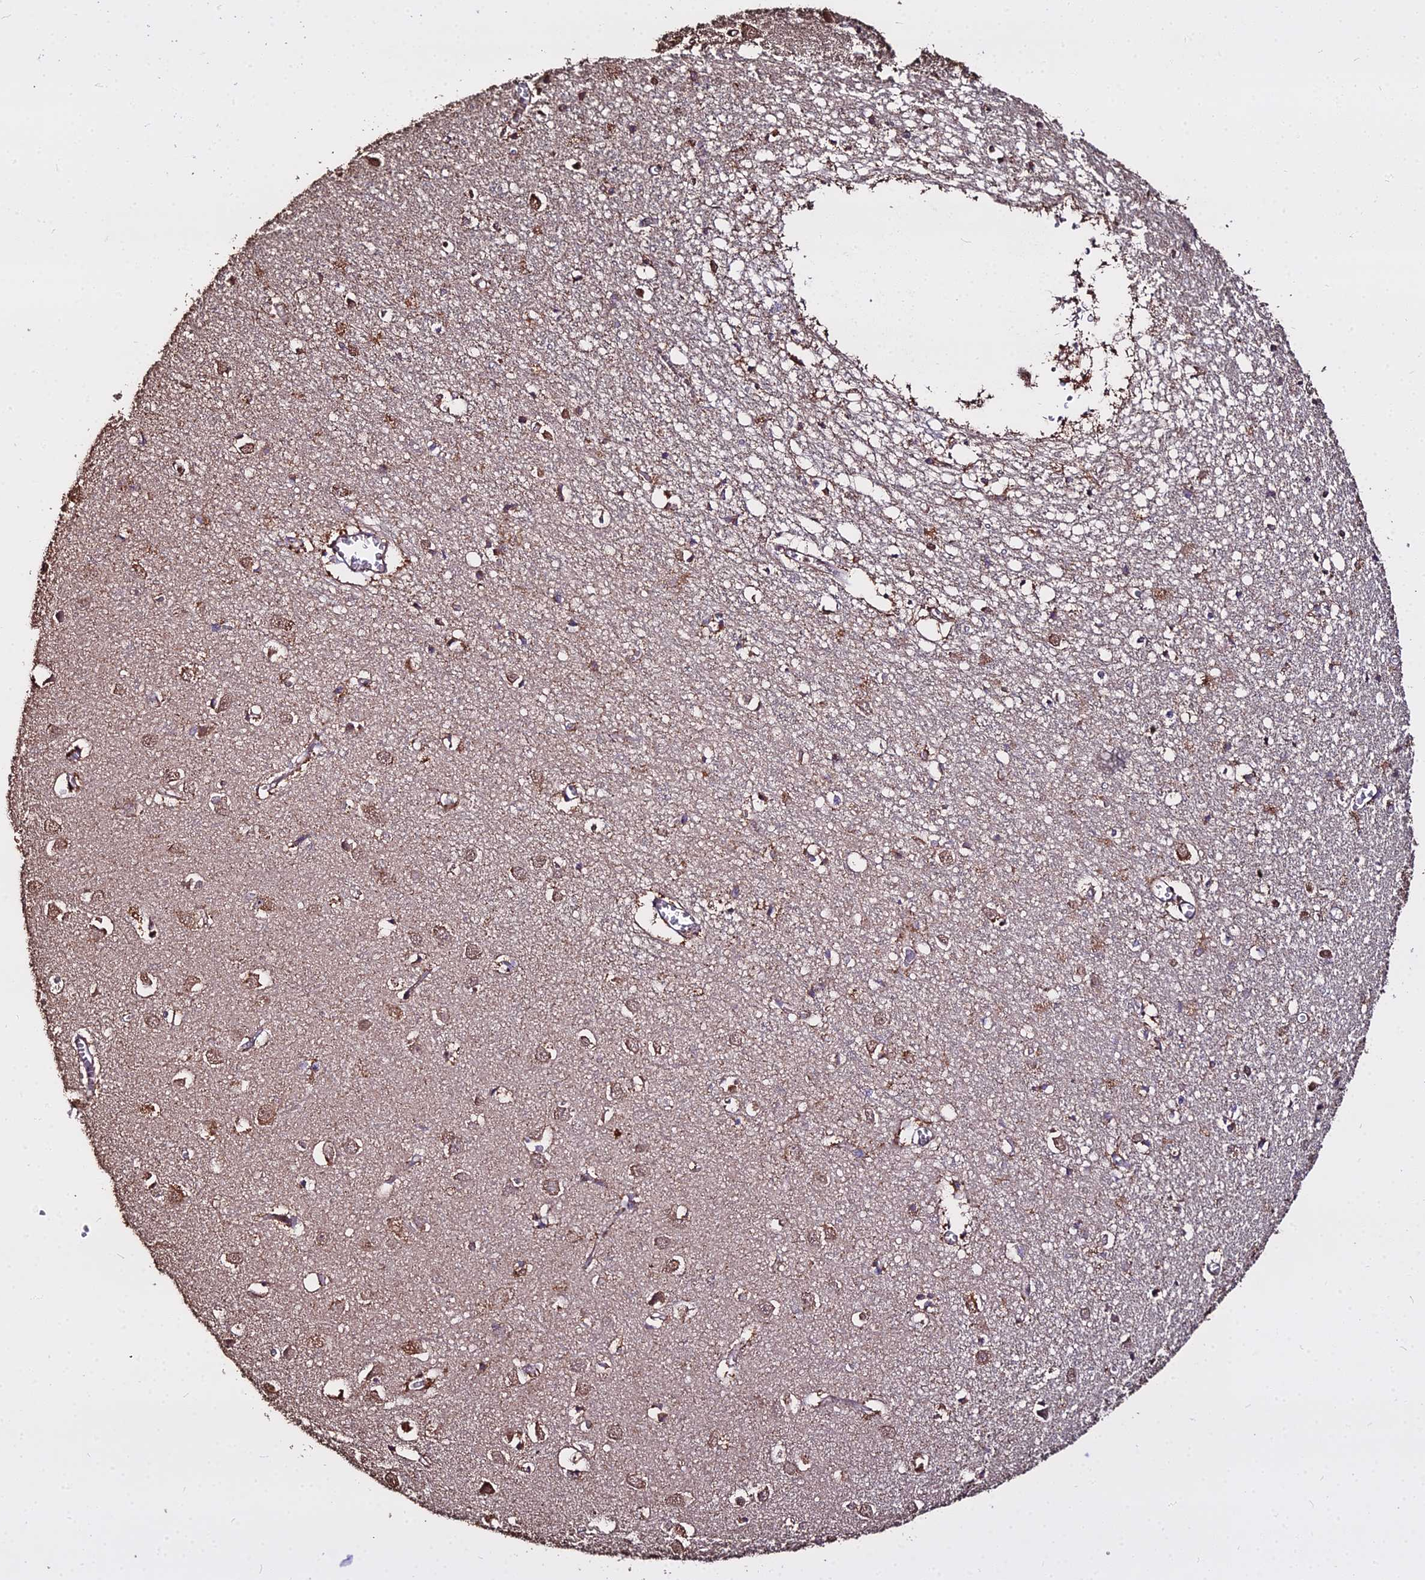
{"staining": {"intensity": "moderate", "quantity": ">75%", "location": "cytoplasmic/membranous"}, "tissue": "cerebral cortex", "cell_type": "Endothelial cells", "image_type": "normal", "snomed": [{"axis": "morphology", "description": "Normal tissue, NOS"}, {"axis": "topography", "description": "Cerebral cortex"}], "caption": "Protein analysis of unremarkable cerebral cortex displays moderate cytoplasmic/membranous expression in about >75% of endothelial cells.", "gene": "METTL13", "patient": {"sex": "female", "age": 64}}